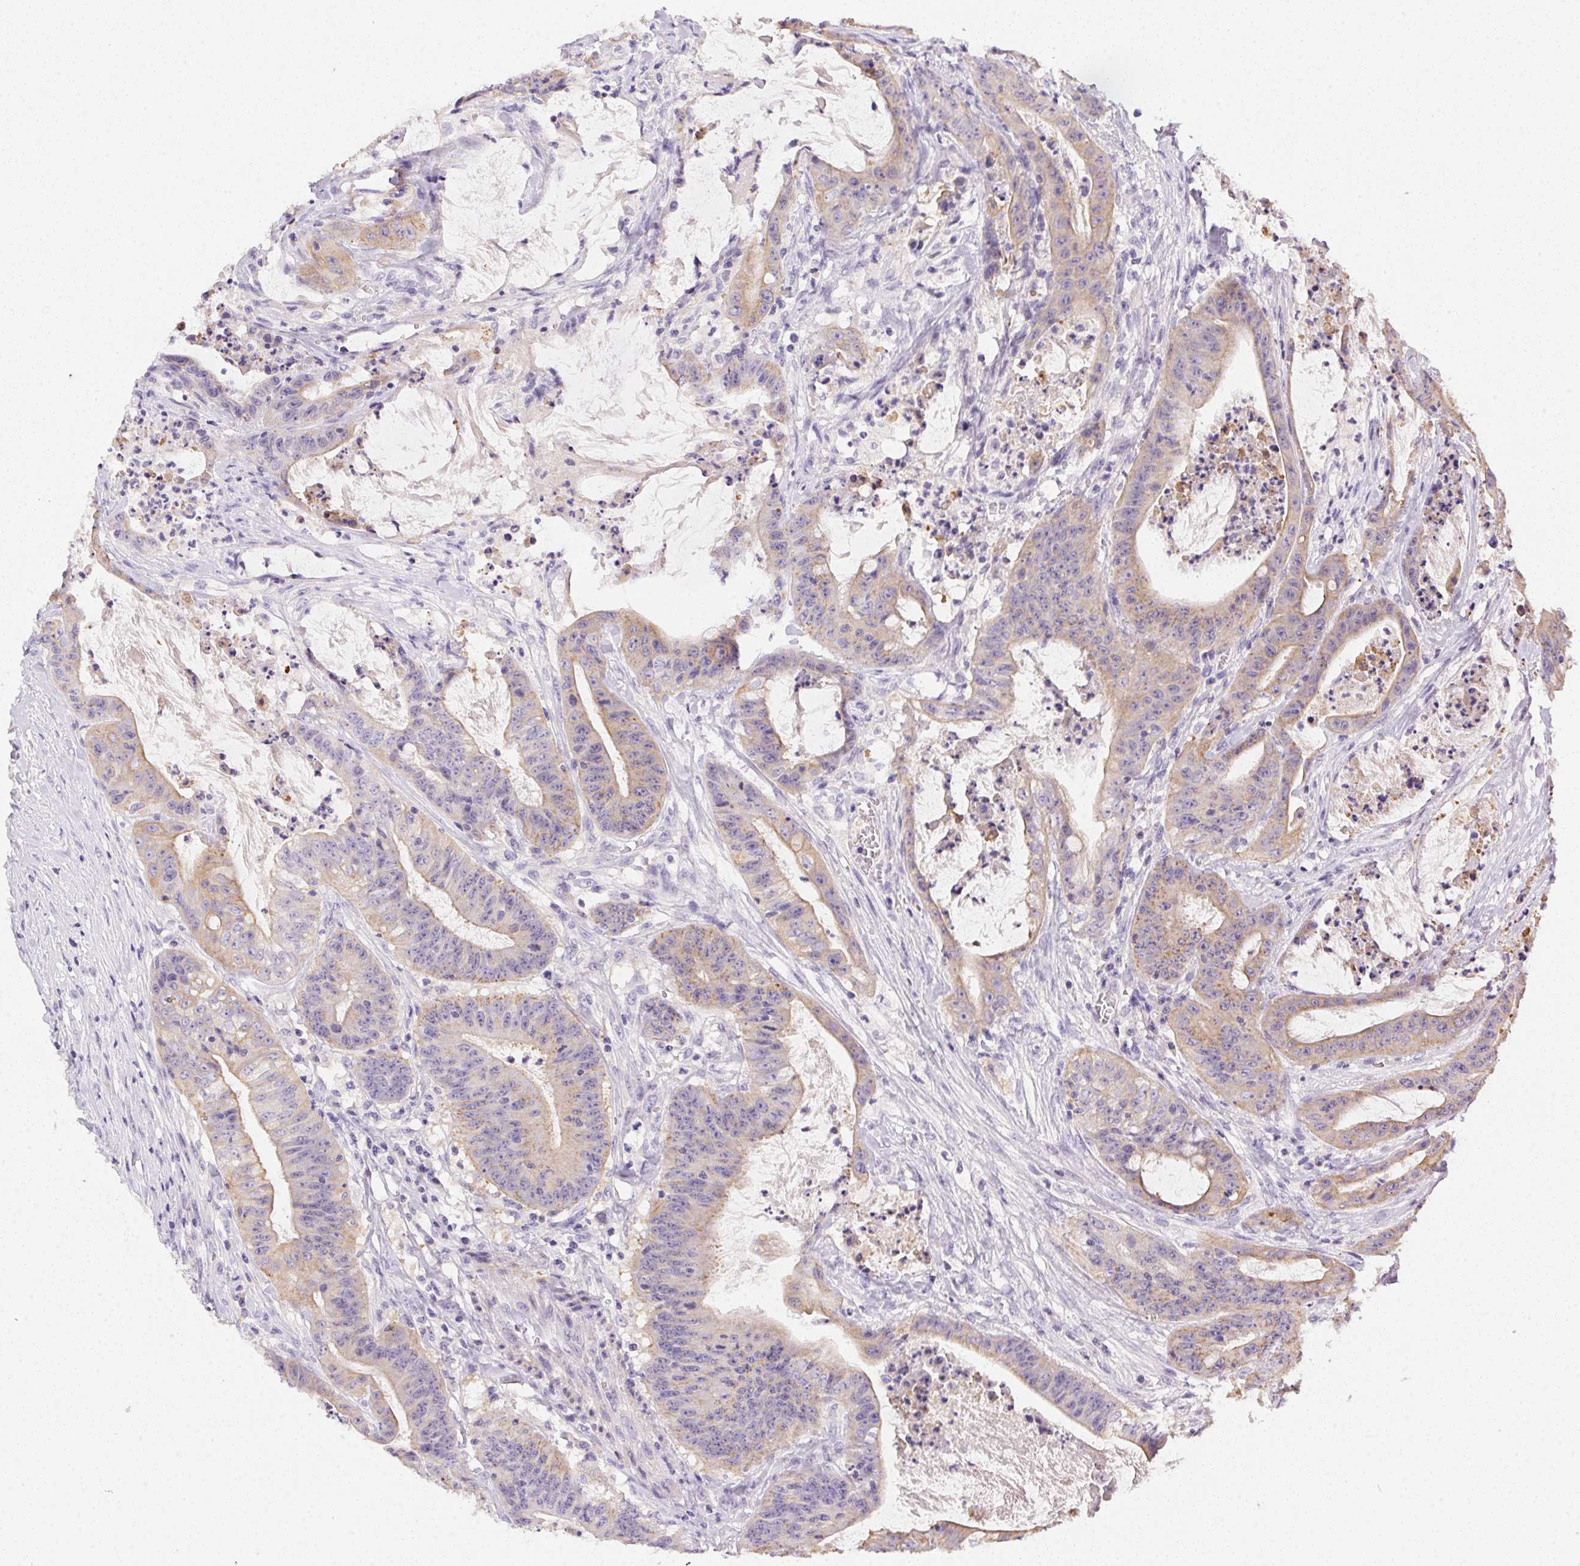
{"staining": {"intensity": "weak", "quantity": "<25%", "location": "cytoplasmic/membranous"}, "tissue": "colorectal cancer", "cell_type": "Tumor cells", "image_type": "cancer", "snomed": [{"axis": "morphology", "description": "Adenocarcinoma, NOS"}, {"axis": "topography", "description": "Colon"}], "caption": "A high-resolution photomicrograph shows immunohistochemistry (IHC) staining of colorectal cancer (adenocarcinoma), which exhibits no significant expression in tumor cells.", "gene": "SLC17A7", "patient": {"sex": "male", "age": 33}}